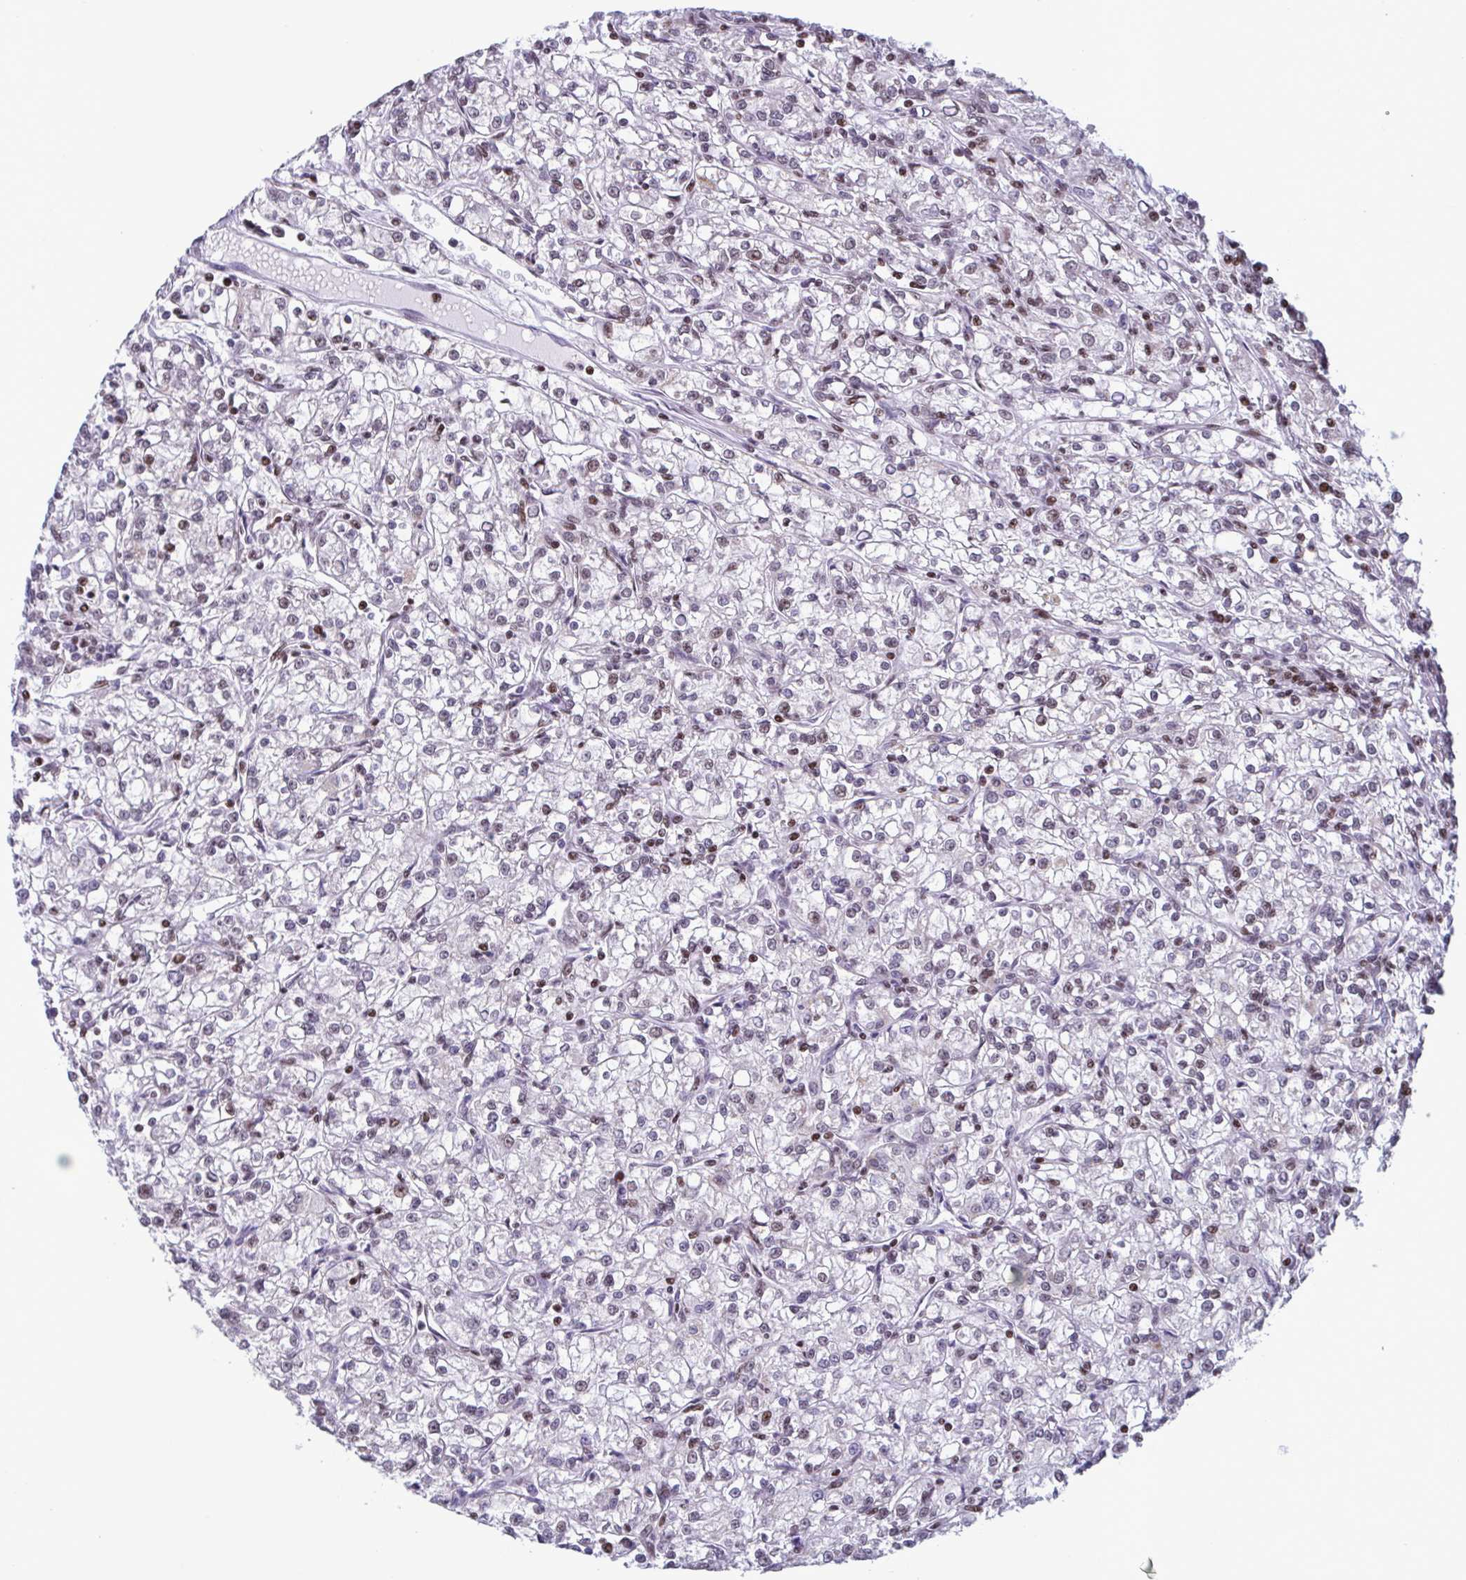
{"staining": {"intensity": "weak", "quantity": "<25%", "location": "nuclear"}, "tissue": "renal cancer", "cell_type": "Tumor cells", "image_type": "cancer", "snomed": [{"axis": "morphology", "description": "Adenocarcinoma, NOS"}, {"axis": "topography", "description": "Kidney"}], "caption": "Immunohistochemical staining of human renal cancer displays no significant staining in tumor cells.", "gene": "TIMM21", "patient": {"sex": "female", "age": 59}}